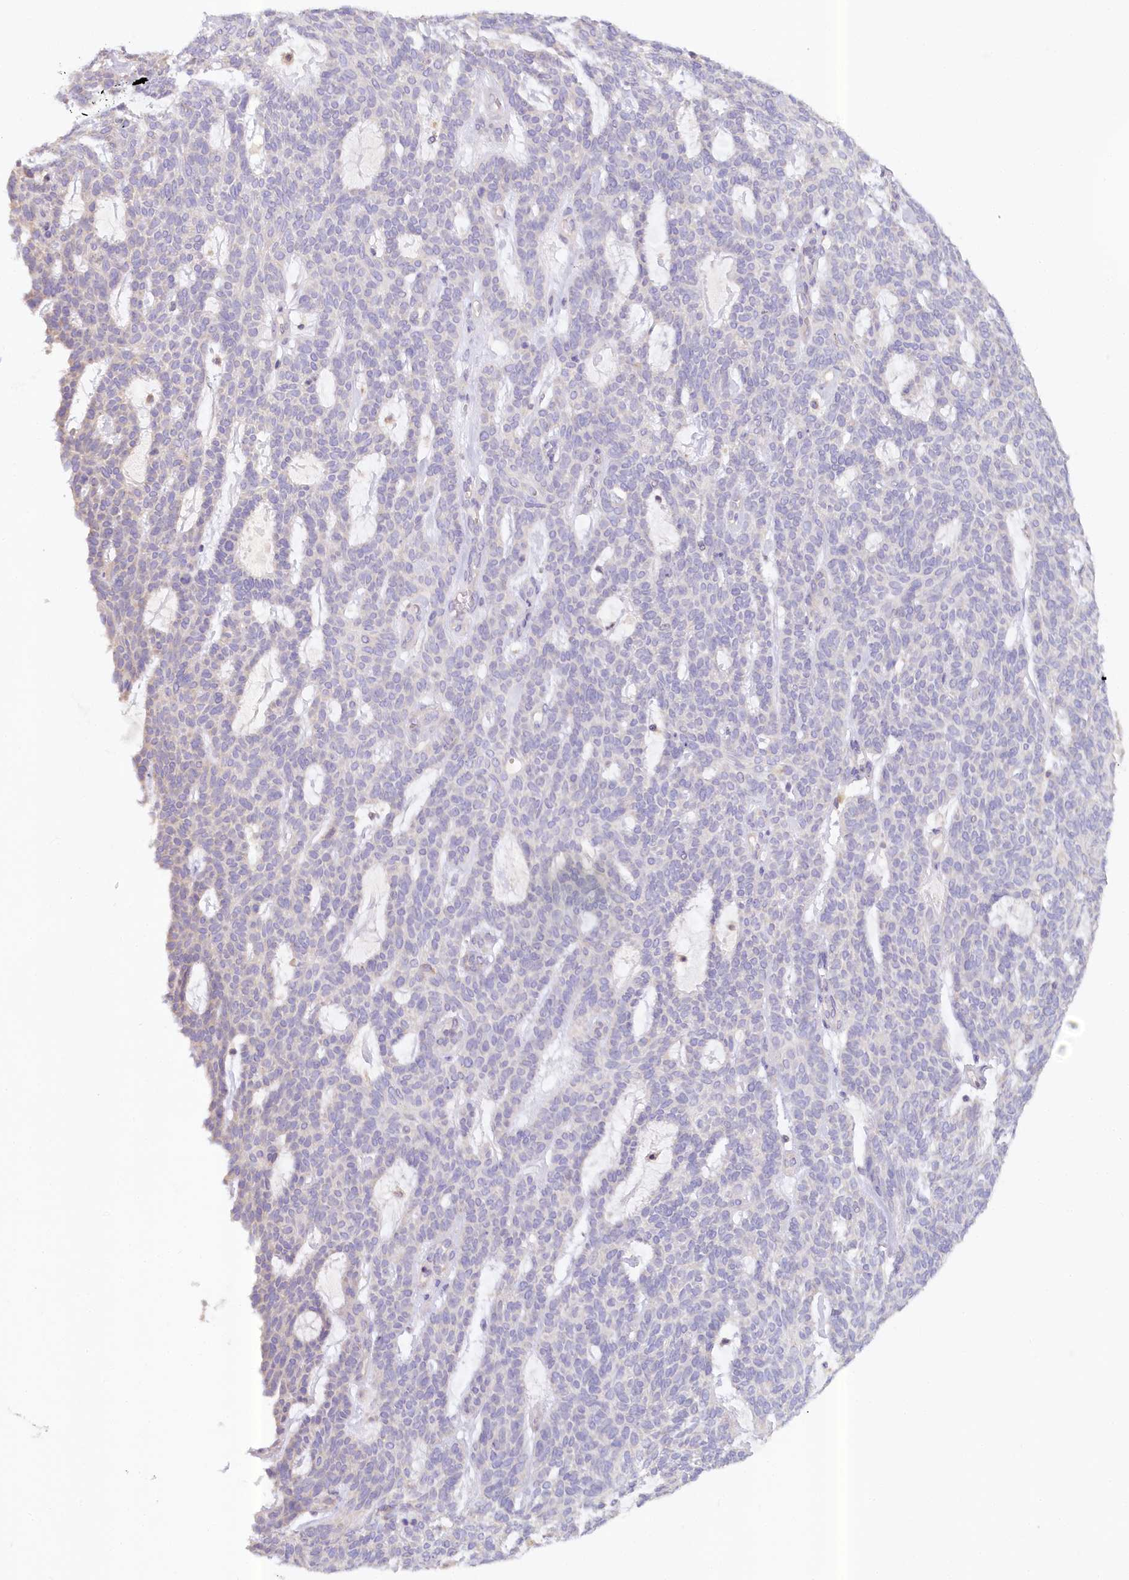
{"staining": {"intensity": "negative", "quantity": "none", "location": "none"}, "tissue": "skin cancer", "cell_type": "Tumor cells", "image_type": "cancer", "snomed": [{"axis": "morphology", "description": "Squamous cell carcinoma, NOS"}, {"axis": "topography", "description": "Skin"}], "caption": "Micrograph shows no protein positivity in tumor cells of skin cancer (squamous cell carcinoma) tissue.", "gene": "PAIP2", "patient": {"sex": "female", "age": 90}}